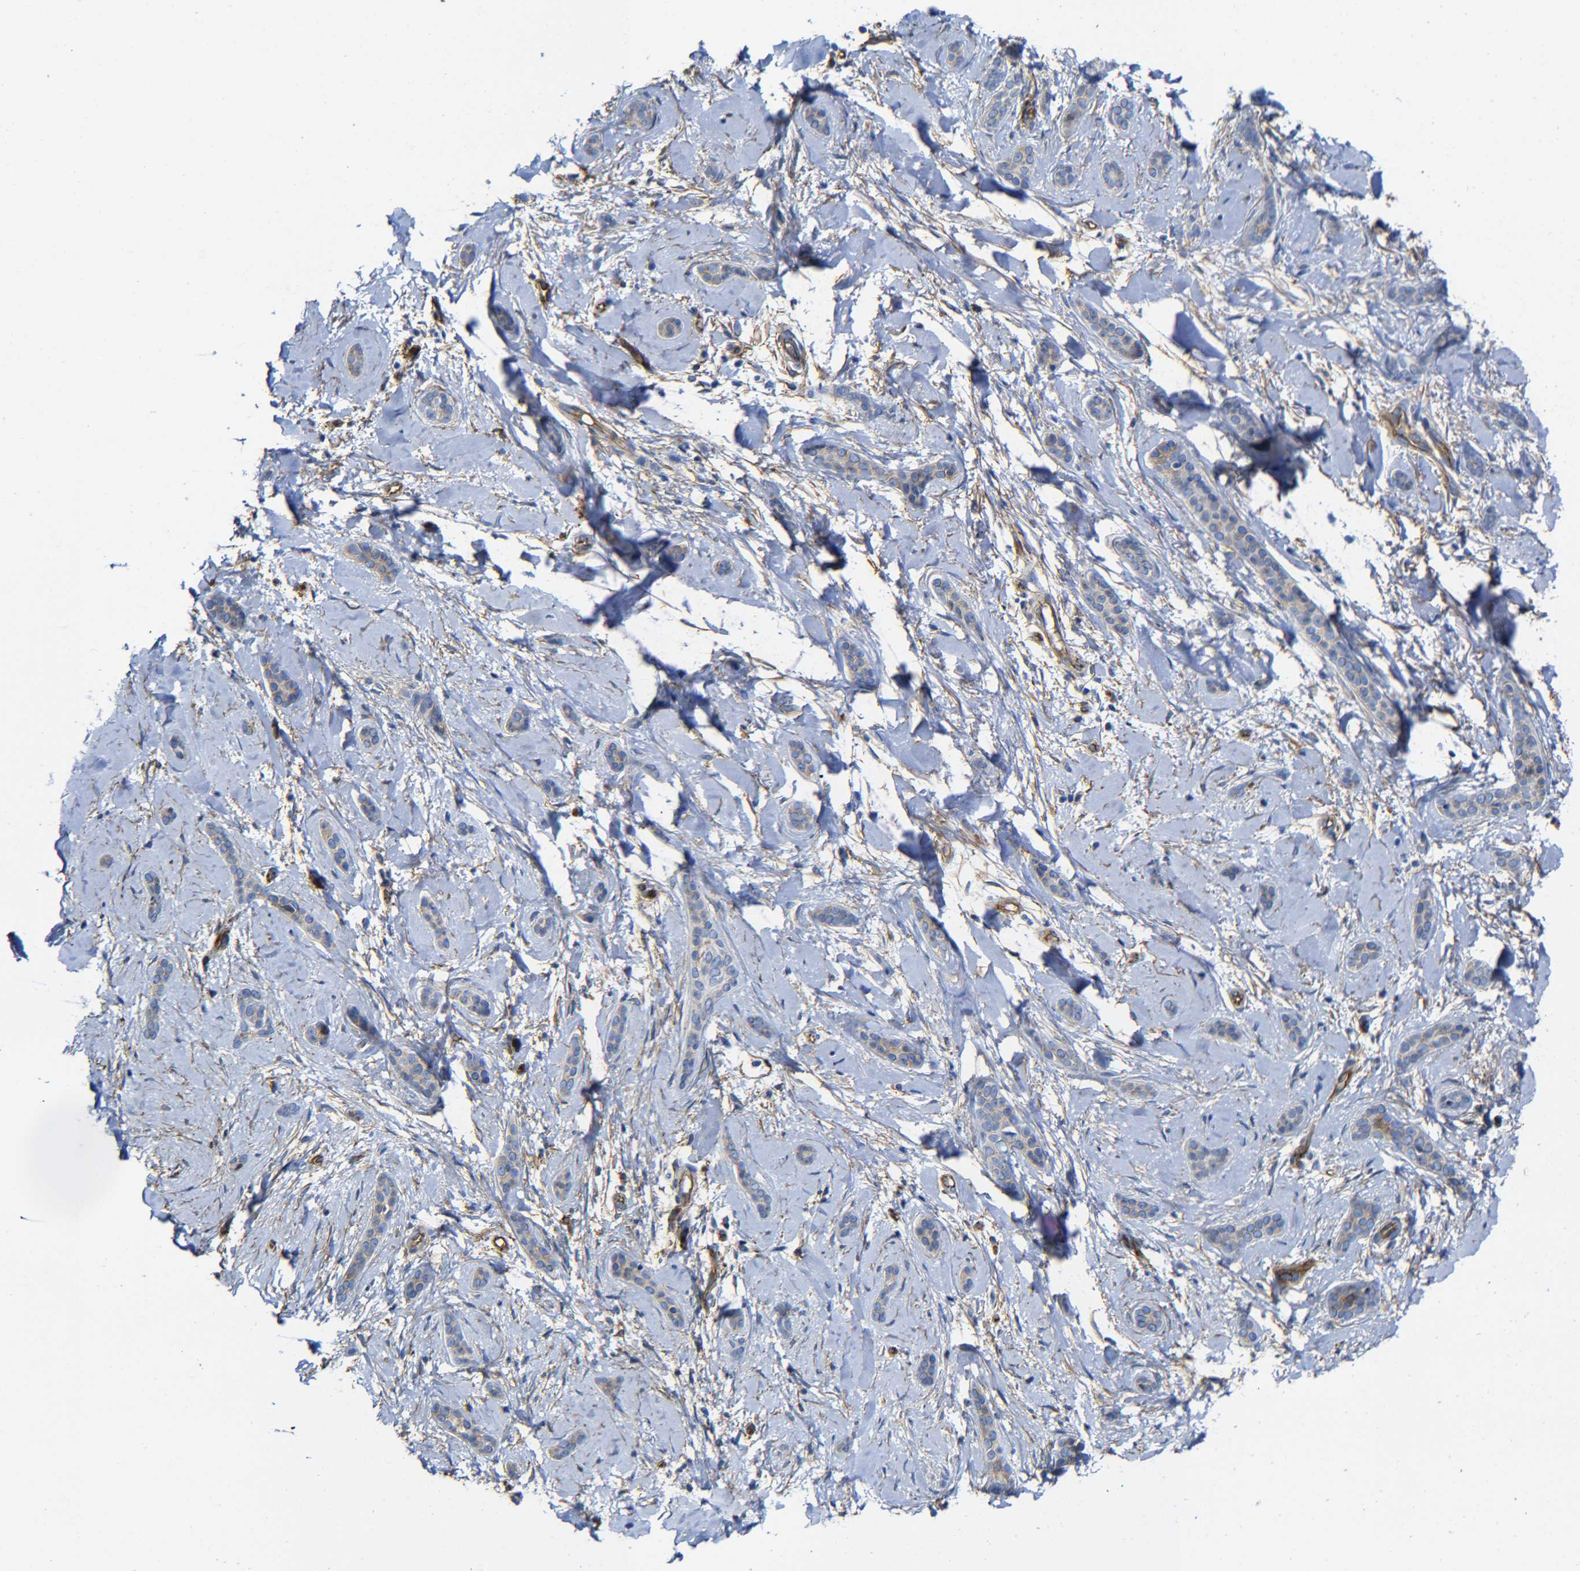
{"staining": {"intensity": "weak", "quantity": ">75%", "location": "cytoplasmic/membranous"}, "tissue": "skin cancer", "cell_type": "Tumor cells", "image_type": "cancer", "snomed": [{"axis": "morphology", "description": "Basal cell carcinoma"}, {"axis": "morphology", "description": "Adnexal tumor, benign"}, {"axis": "topography", "description": "Skin"}], "caption": "DAB immunohistochemical staining of human skin cancer (benign adnexal tumor) reveals weak cytoplasmic/membranous protein expression in approximately >75% of tumor cells.", "gene": "SPTBN1", "patient": {"sex": "female", "age": 42}}